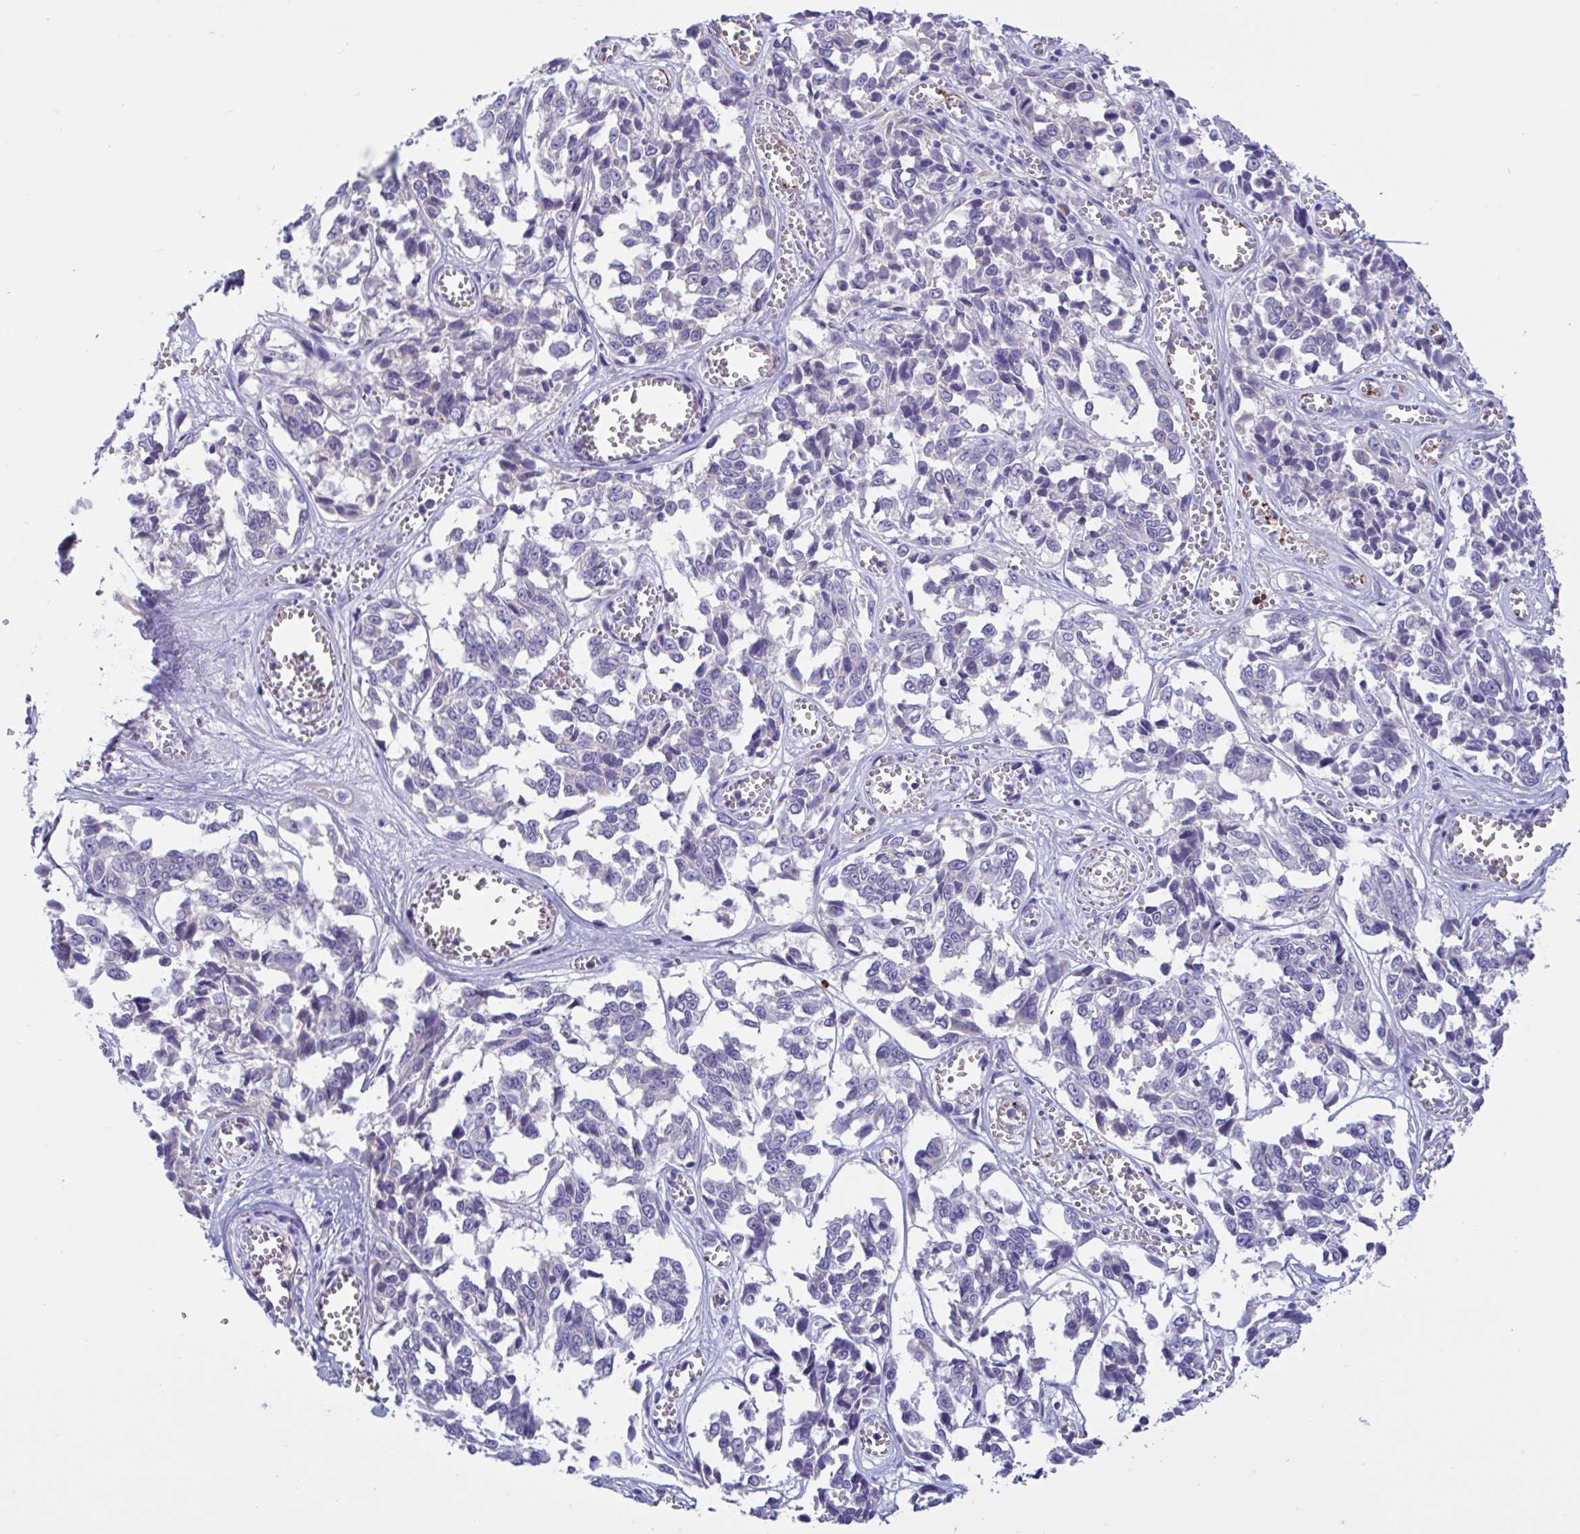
{"staining": {"intensity": "negative", "quantity": "none", "location": "none"}, "tissue": "melanoma", "cell_type": "Tumor cells", "image_type": "cancer", "snomed": [{"axis": "morphology", "description": "Malignant melanoma, NOS"}, {"axis": "topography", "description": "Skin"}], "caption": "Immunohistochemistry image of human melanoma stained for a protein (brown), which shows no expression in tumor cells.", "gene": "RPL22L1", "patient": {"sex": "female", "age": 64}}